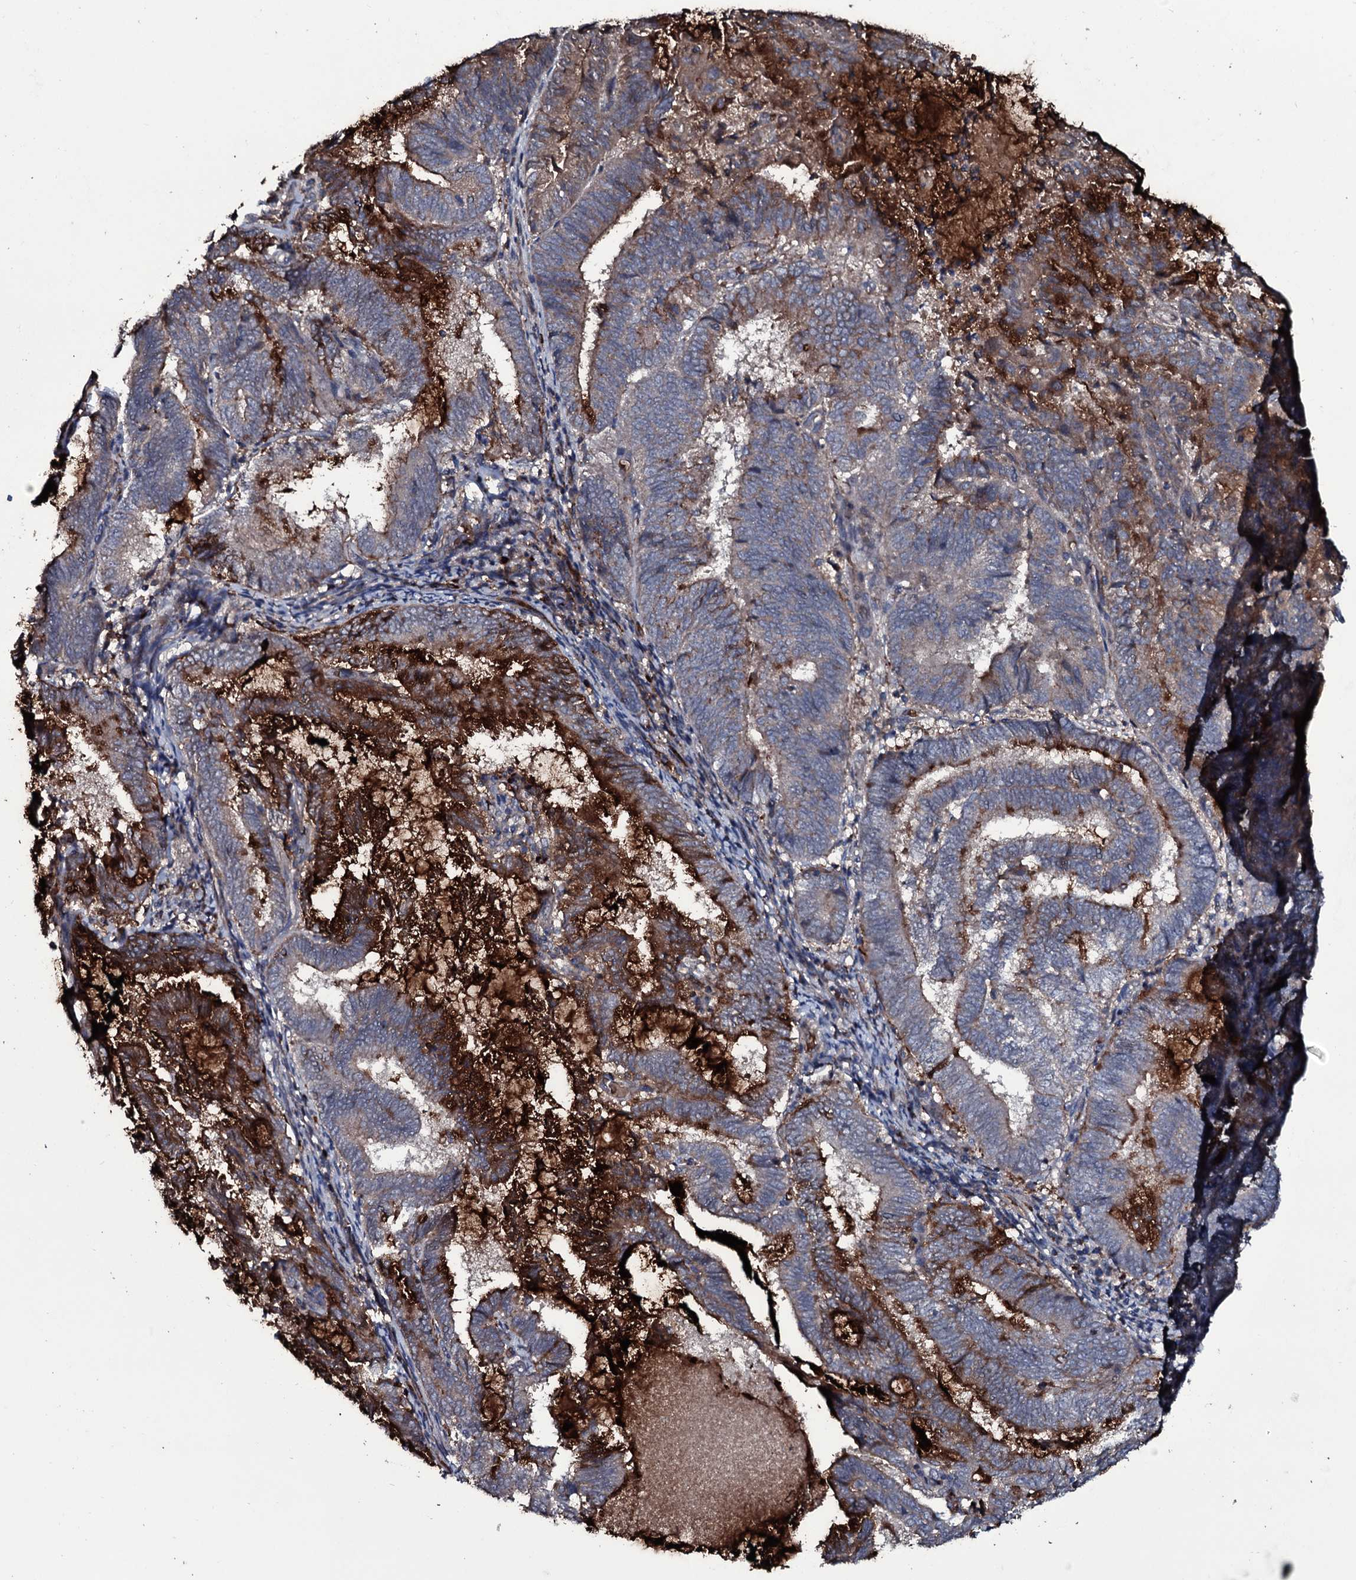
{"staining": {"intensity": "strong", "quantity": "<25%", "location": "cytoplasmic/membranous"}, "tissue": "endometrial cancer", "cell_type": "Tumor cells", "image_type": "cancer", "snomed": [{"axis": "morphology", "description": "Adenocarcinoma, NOS"}, {"axis": "topography", "description": "Endometrium"}], "caption": "The photomicrograph displays a brown stain indicating the presence of a protein in the cytoplasmic/membranous of tumor cells in adenocarcinoma (endometrial).", "gene": "ZSWIM8", "patient": {"sex": "female", "age": 80}}